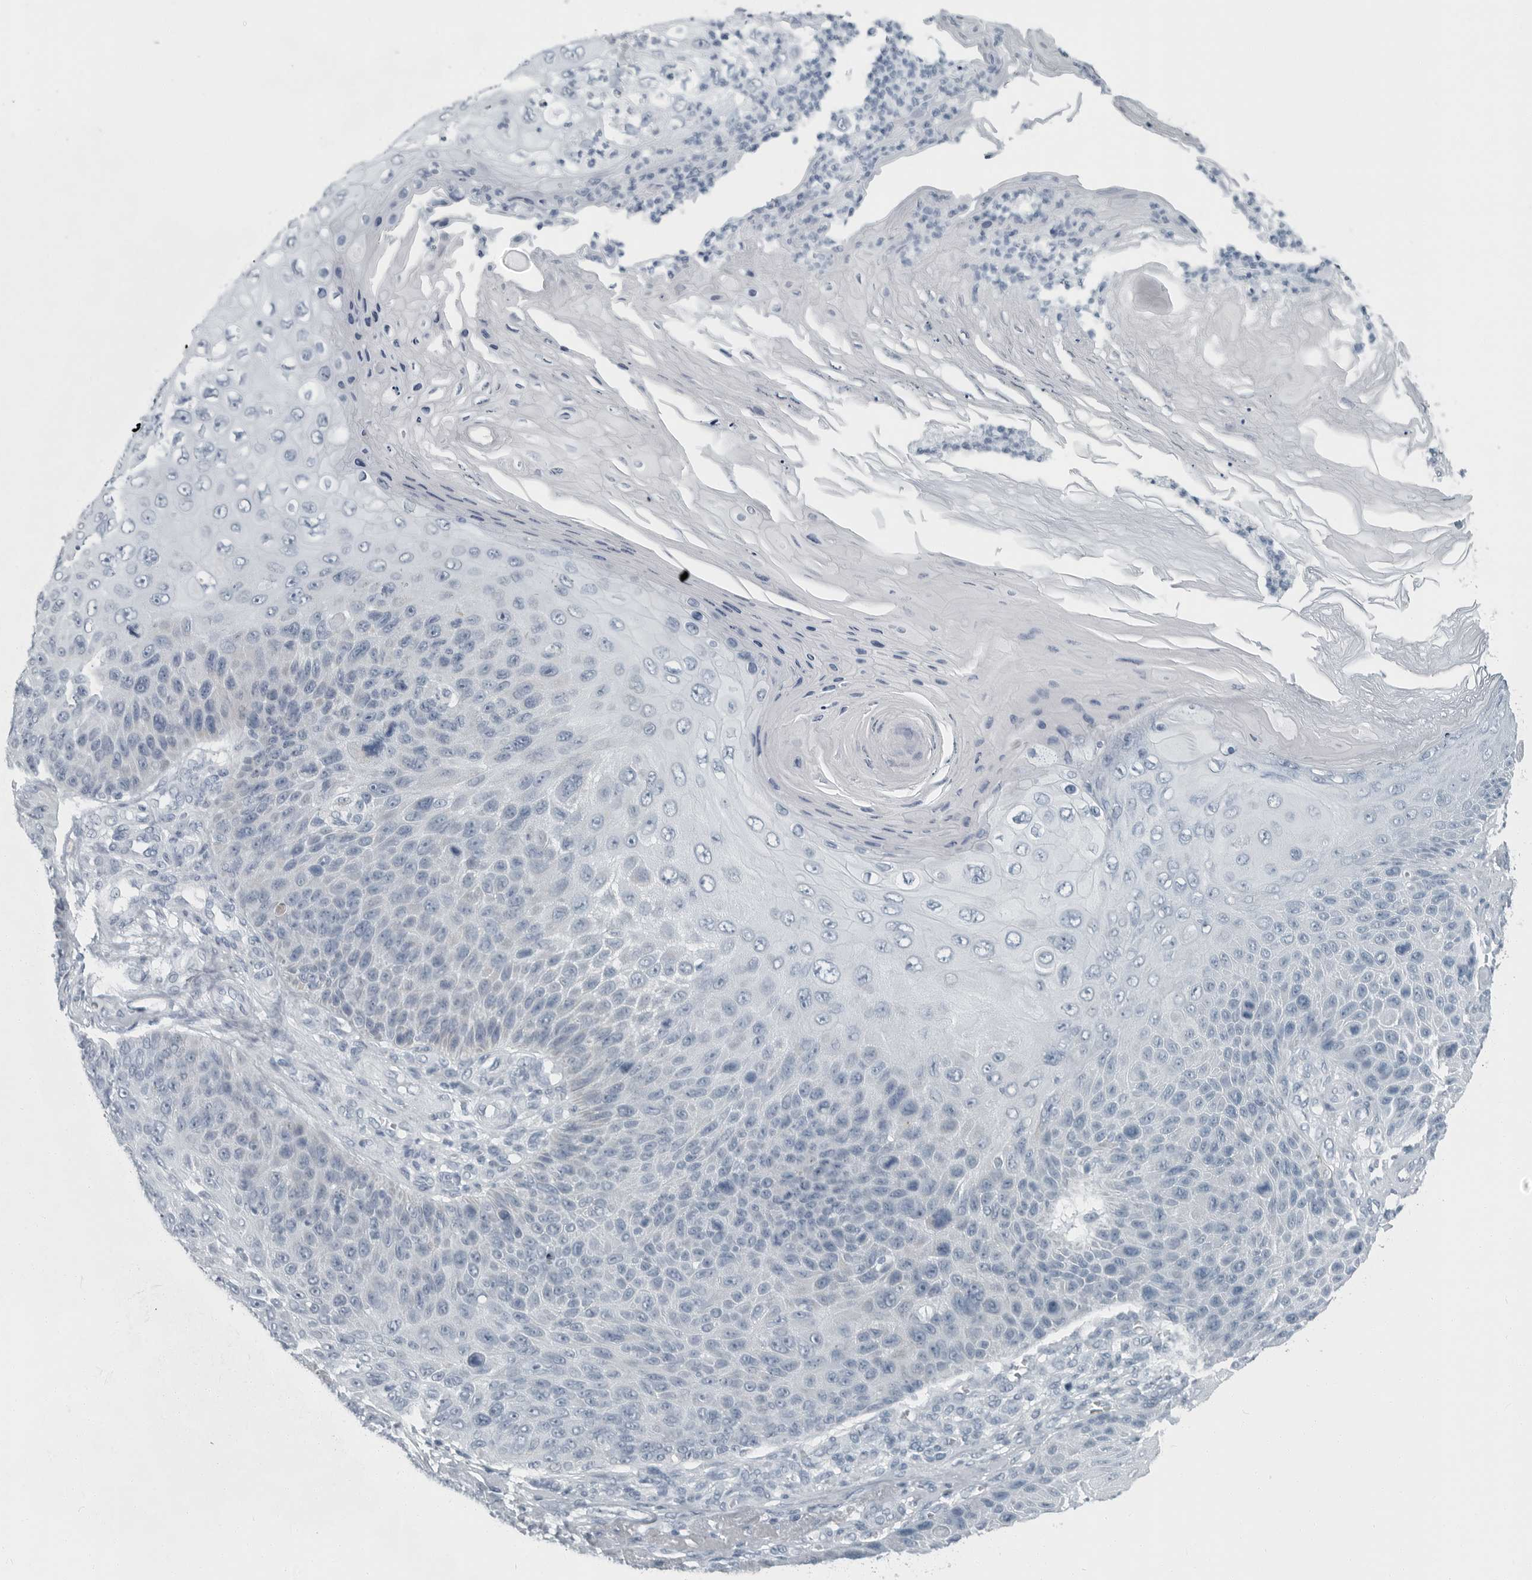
{"staining": {"intensity": "negative", "quantity": "none", "location": "none"}, "tissue": "skin cancer", "cell_type": "Tumor cells", "image_type": "cancer", "snomed": [{"axis": "morphology", "description": "Squamous cell carcinoma, NOS"}, {"axis": "topography", "description": "Skin"}], "caption": "An immunohistochemistry histopathology image of skin squamous cell carcinoma is shown. There is no staining in tumor cells of skin squamous cell carcinoma.", "gene": "ZPBP2", "patient": {"sex": "female", "age": 88}}